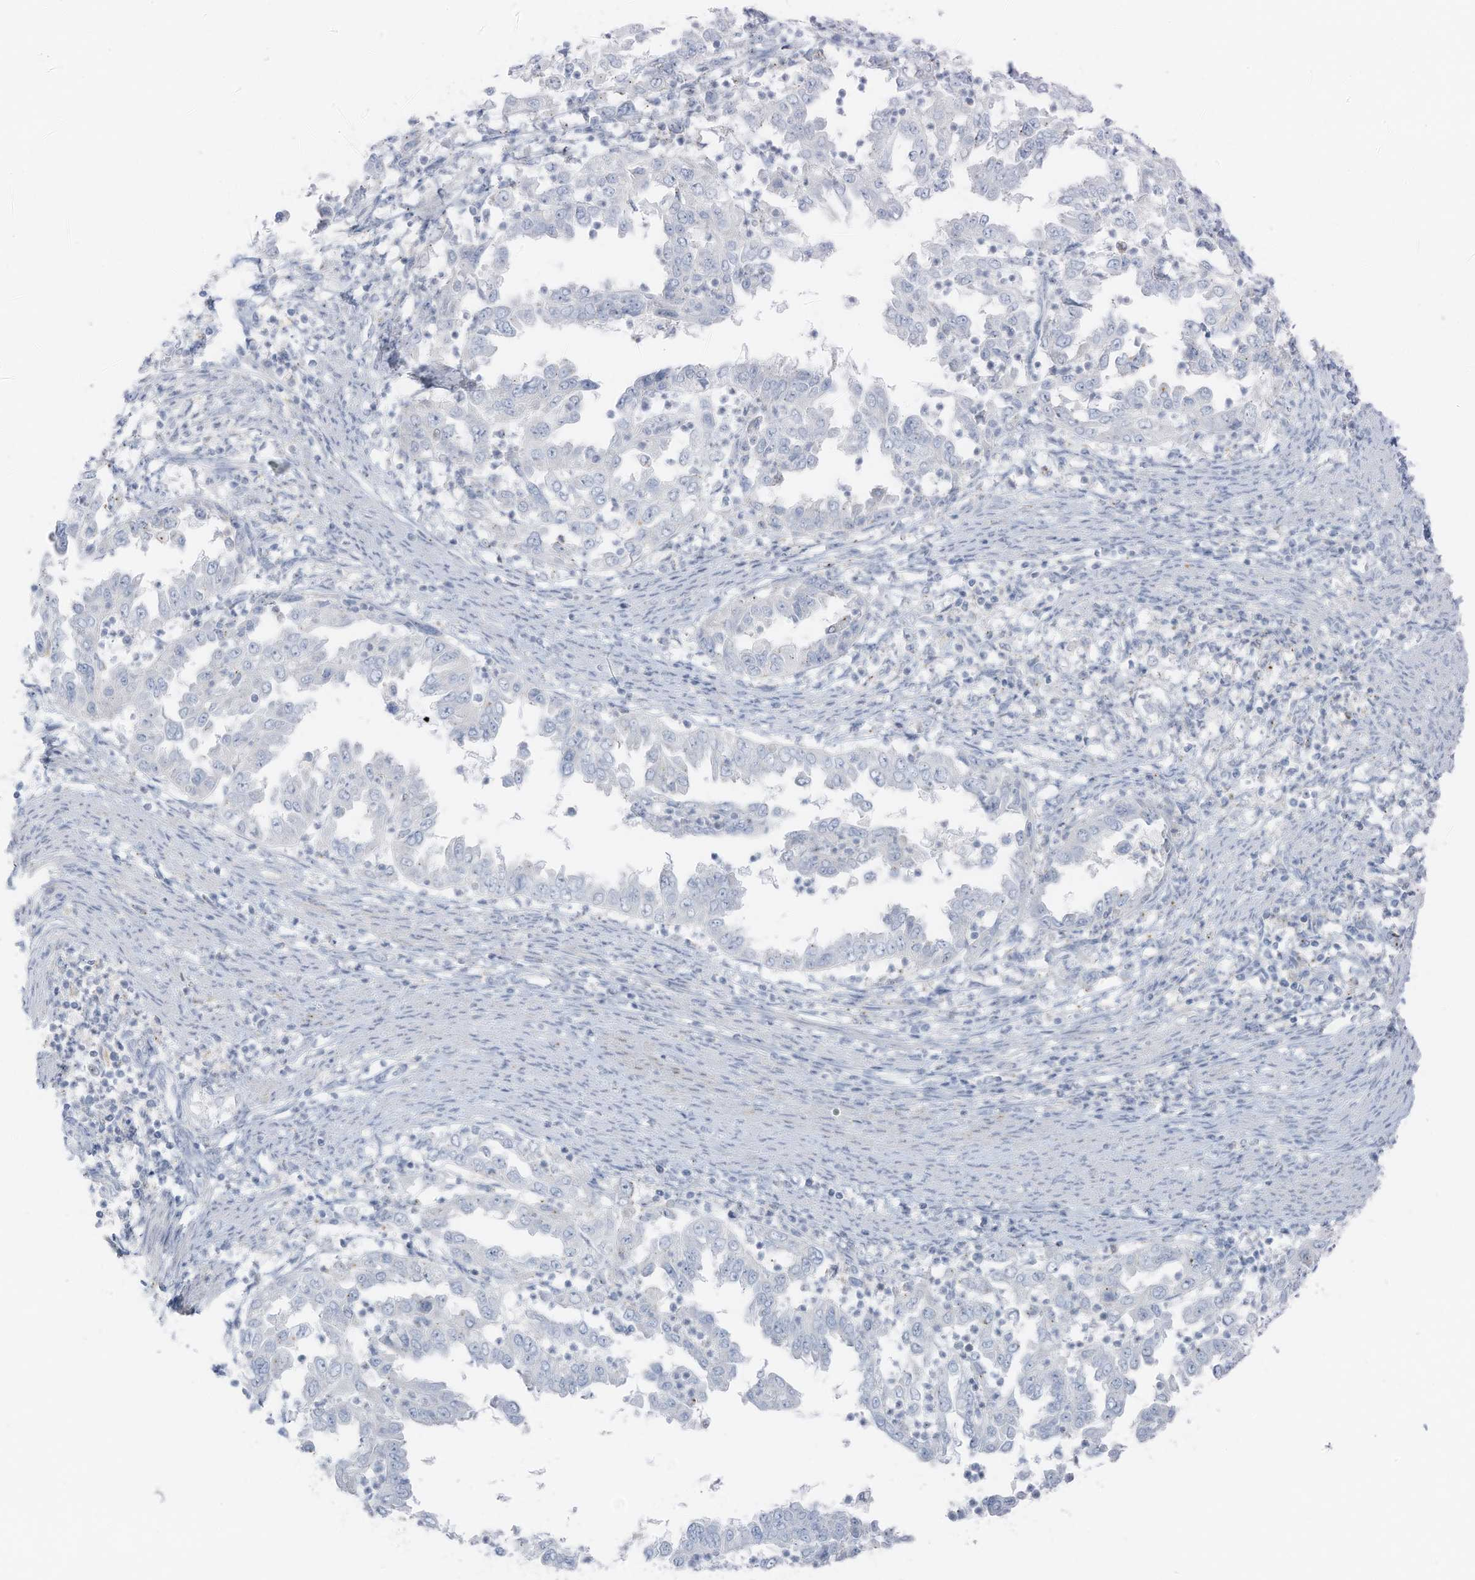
{"staining": {"intensity": "negative", "quantity": "none", "location": "none"}, "tissue": "endometrial cancer", "cell_type": "Tumor cells", "image_type": "cancer", "snomed": [{"axis": "morphology", "description": "Adenocarcinoma, NOS"}, {"axis": "topography", "description": "Endometrium"}], "caption": "Immunohistochemical staining of human endometrial cancer (adenocarcinoma) reveals no significant positivity in tumor cells. Brightfield microscopy of IHC stained with DAB (3,3'-diaminobenzidine) (brown) and hematoxylin (blue), captured at high magnification.", "gene": "SLC25A43", "patient": {"sex": "female", "age": 85}}